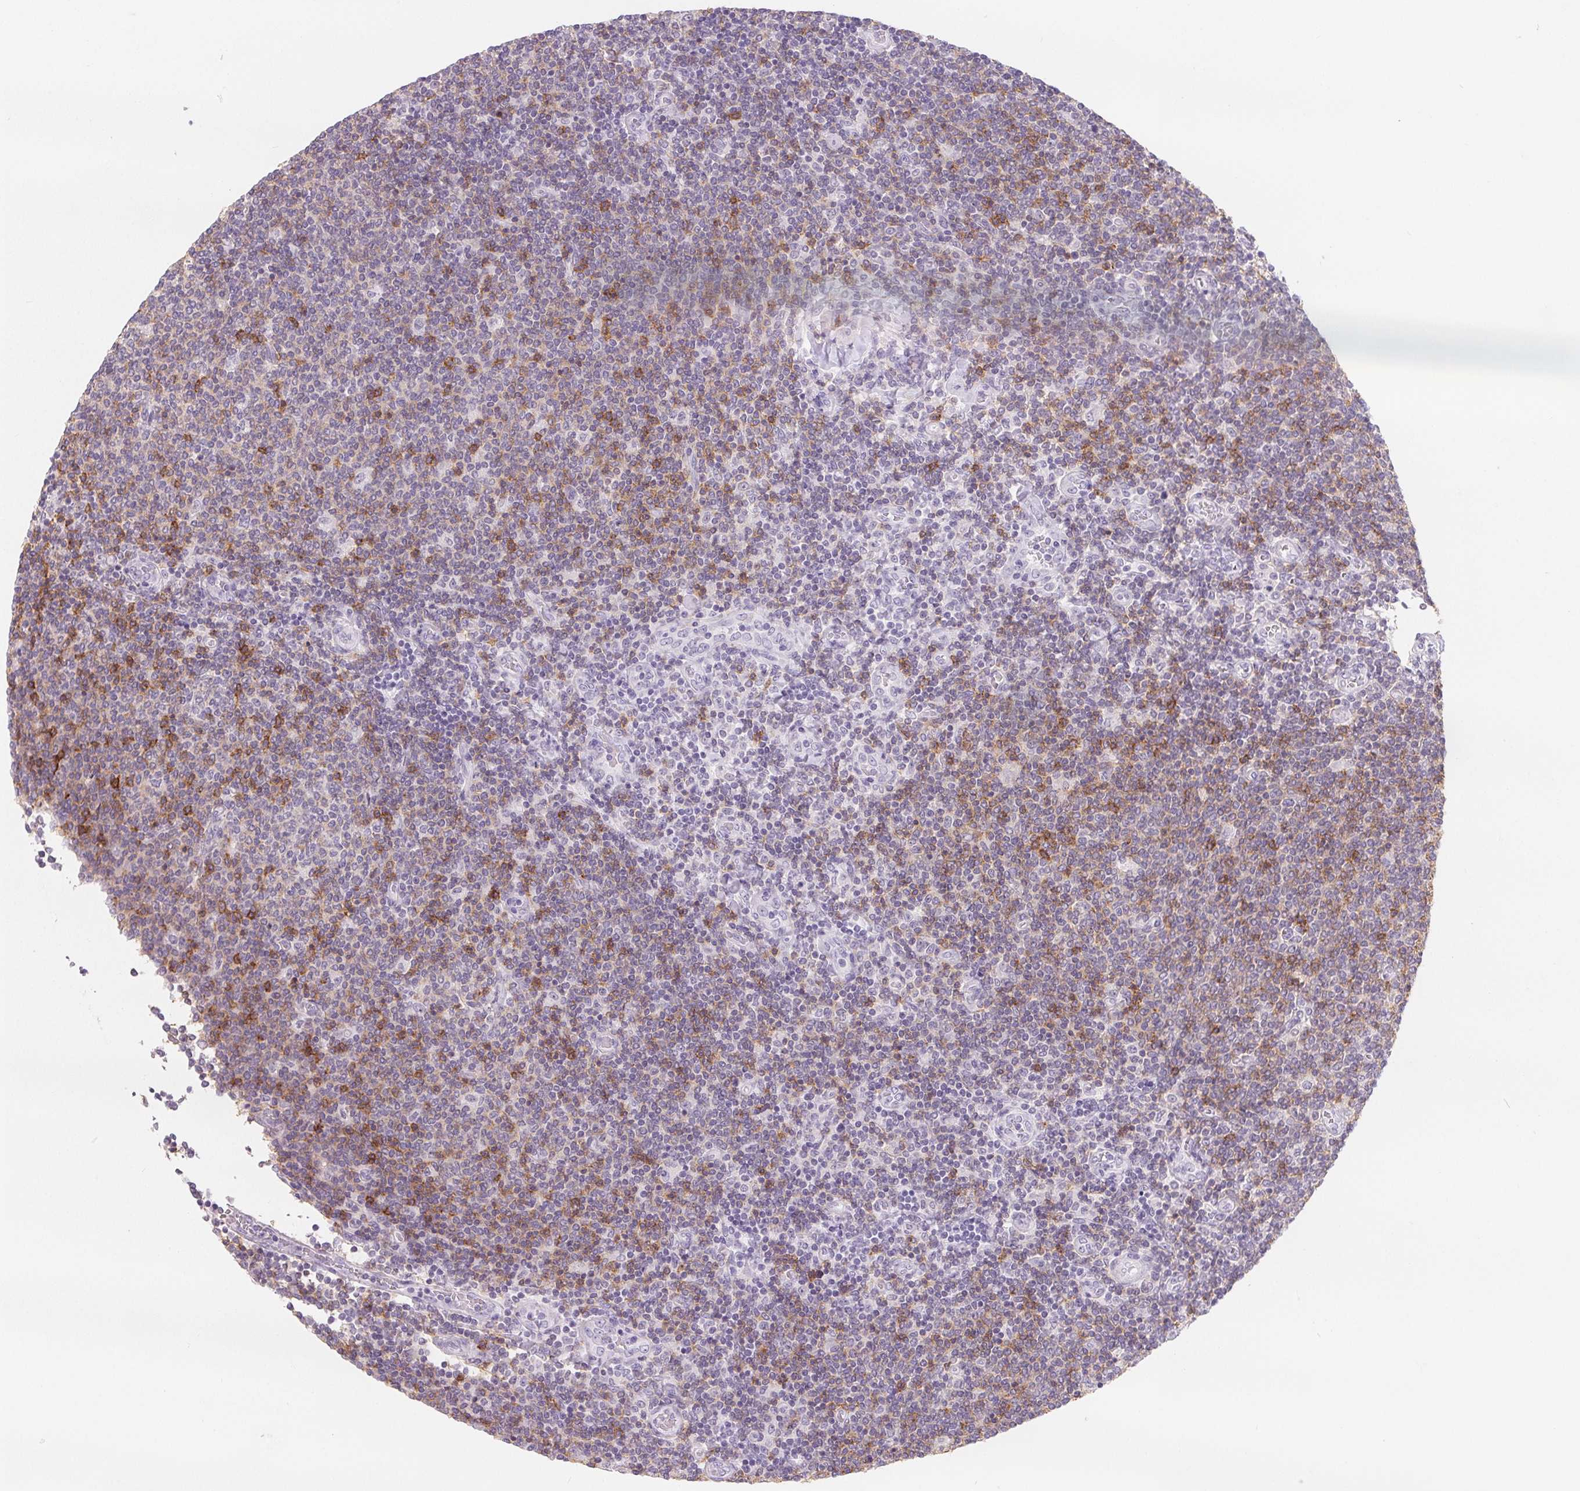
{"staining": {"intensity": "moderate", "quantity": "<25%", "location": "cytoplasmic/membranous"}, "tissue": "lymphoma", "cell_type": "Tumor cells", "image_type": "cancer", "snomed": [{"axis": "morphology", "description": "Malignant lymphoma, non-Hodgkin's type, Low grade"}, {"axis": "topography", "description": "Lymph node"}], "caption": "Protein analysis of lymphoma tissue displays moderate cytoplasmic/membranous positivity in about <25% of tumor cells.", "gene": "CD69", "patient": {"sex": "male", "age": 52}}